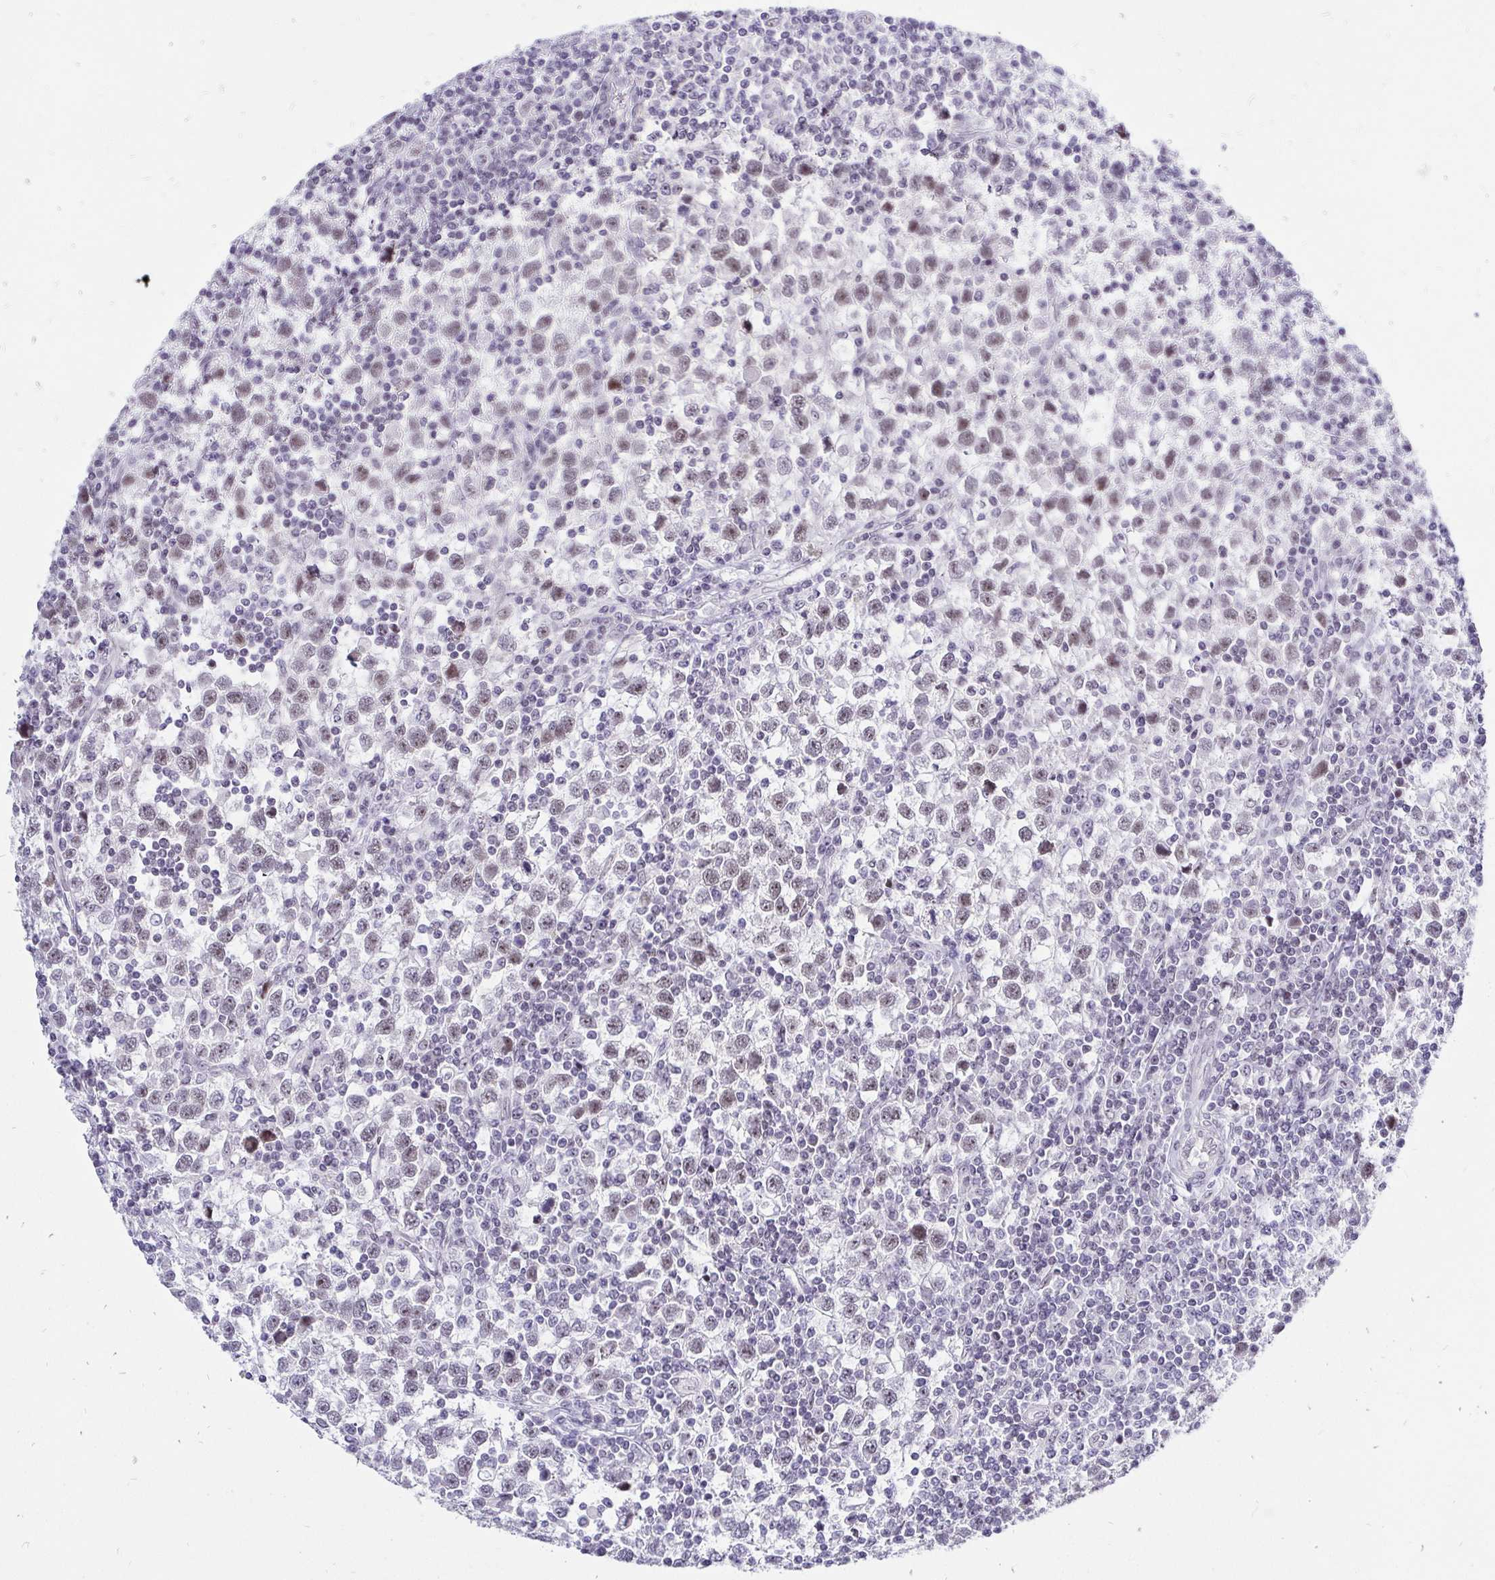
{"staining": {"intensity": "weak", "quantity": "<25%", "location": "nuclear"}, "tissue": "testis cancer", "cell_type": "Tumor cells", "image_type": "cancer", "snomed": [{"axis": "morphology", "description": "Seminoma, NOS"}, {"axis": "topography", "description": "Testis"}], "caption": "There is no significant expression in tumor cells of testis seminoma.", "gene": "ZNF860", "patient": {"sex": "male", "age": 34}}